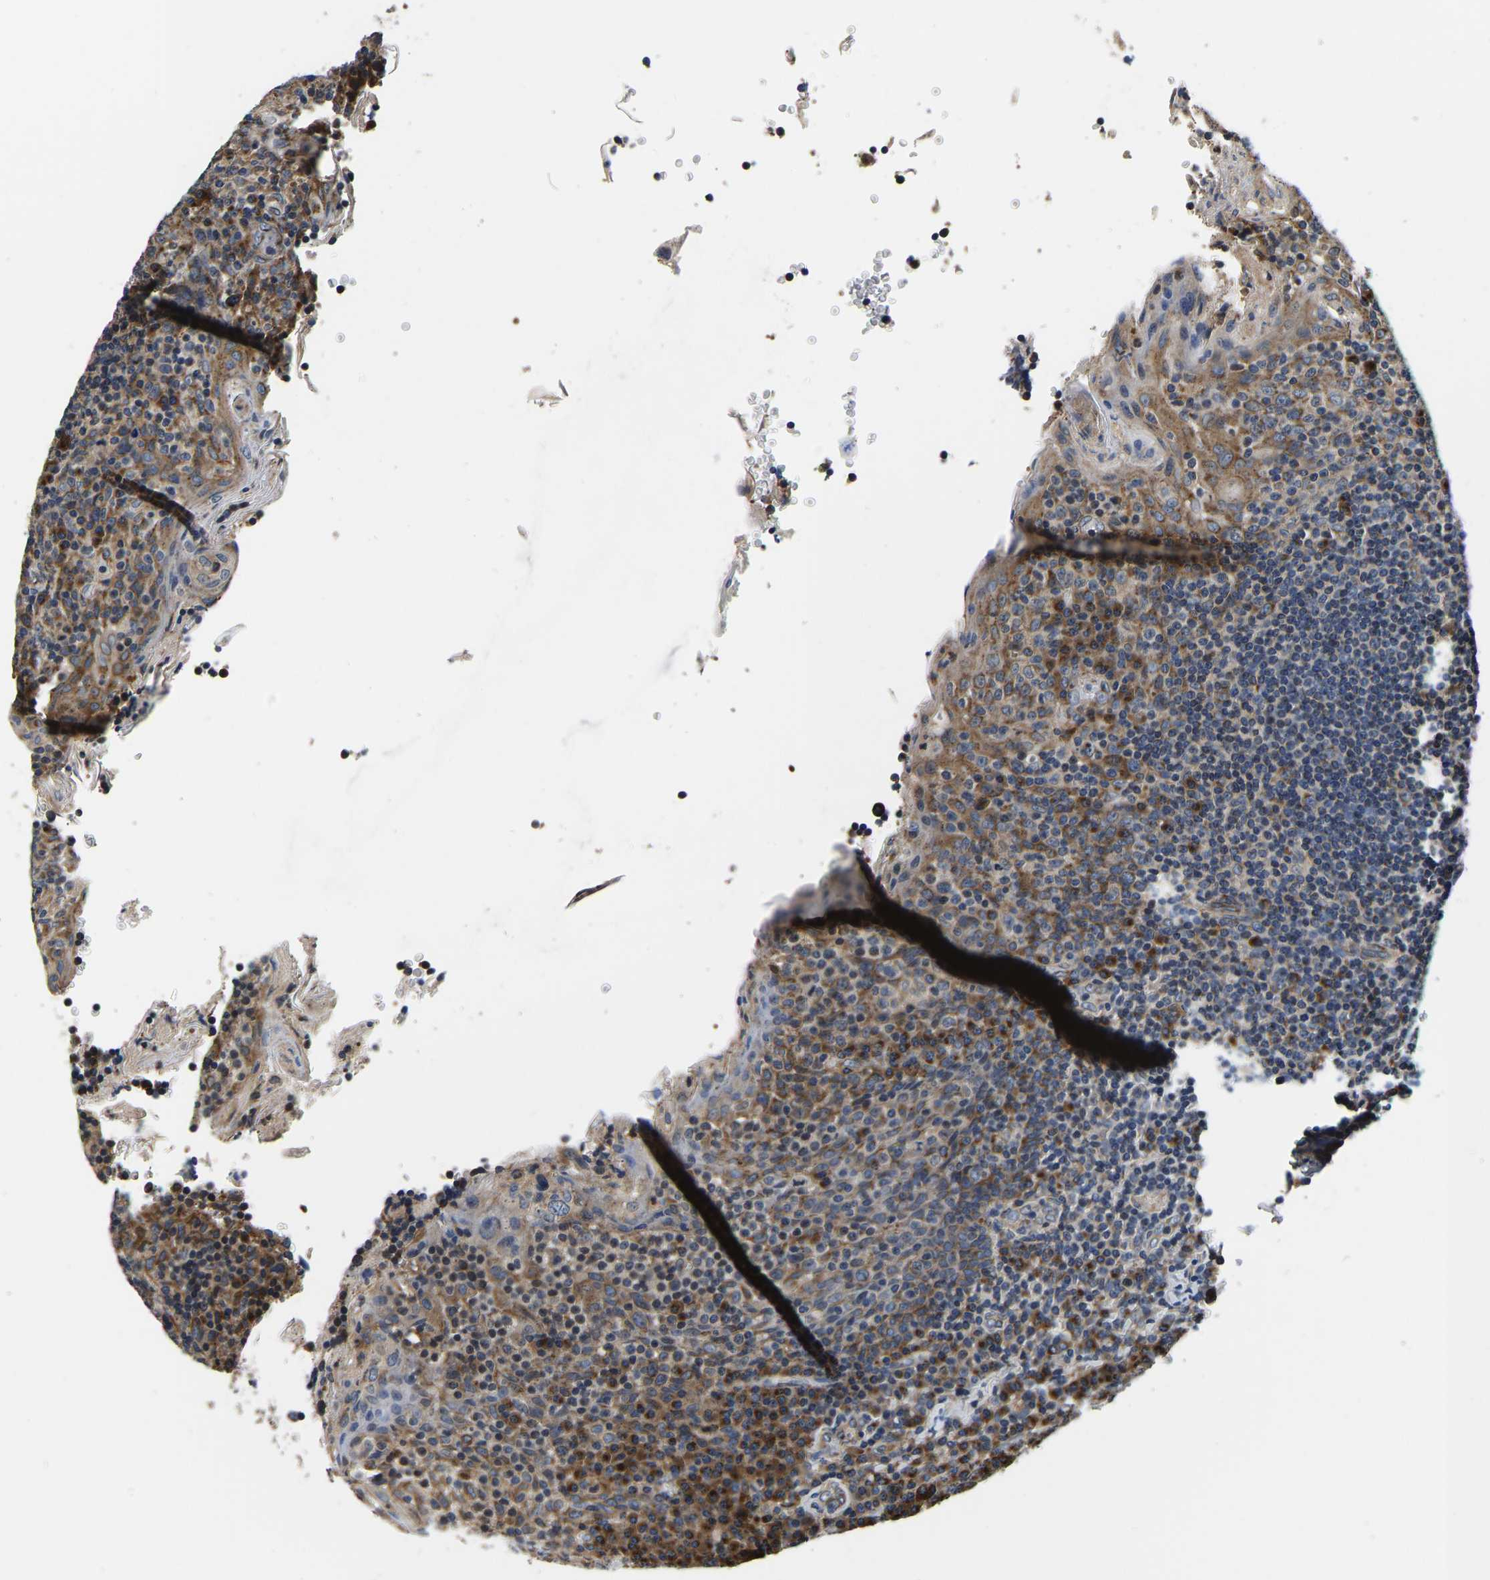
{"staining": {"intensity": "moderate", "quantity": "25%-75%", "location": "cytoplasmic/membranous"}, "tissue": "tonsil", "cell_type": "Germinal center cells", "image_type": "normal", "snomed": [{"axis": "morphology", "description": "Normal tissue, NOS"}, {"axis": "topography", "description": "Tonsil"}], "caption": "An immunohistochemistry (IHC) histopathology image of benign tissue is shown. Protein staining in brown shows moderate cytoplasmic/membranous positivity in tonsil within germinal center cells. The staining was performed using DAB (3,3'-diaminobenzidine) to visualize the protein expression in brown, while the nuclei were stained in blue with hematoxylin (Magnification: 20x).", "gene": "RABAC1", "patient": {"sex": "male", "age": 17}}